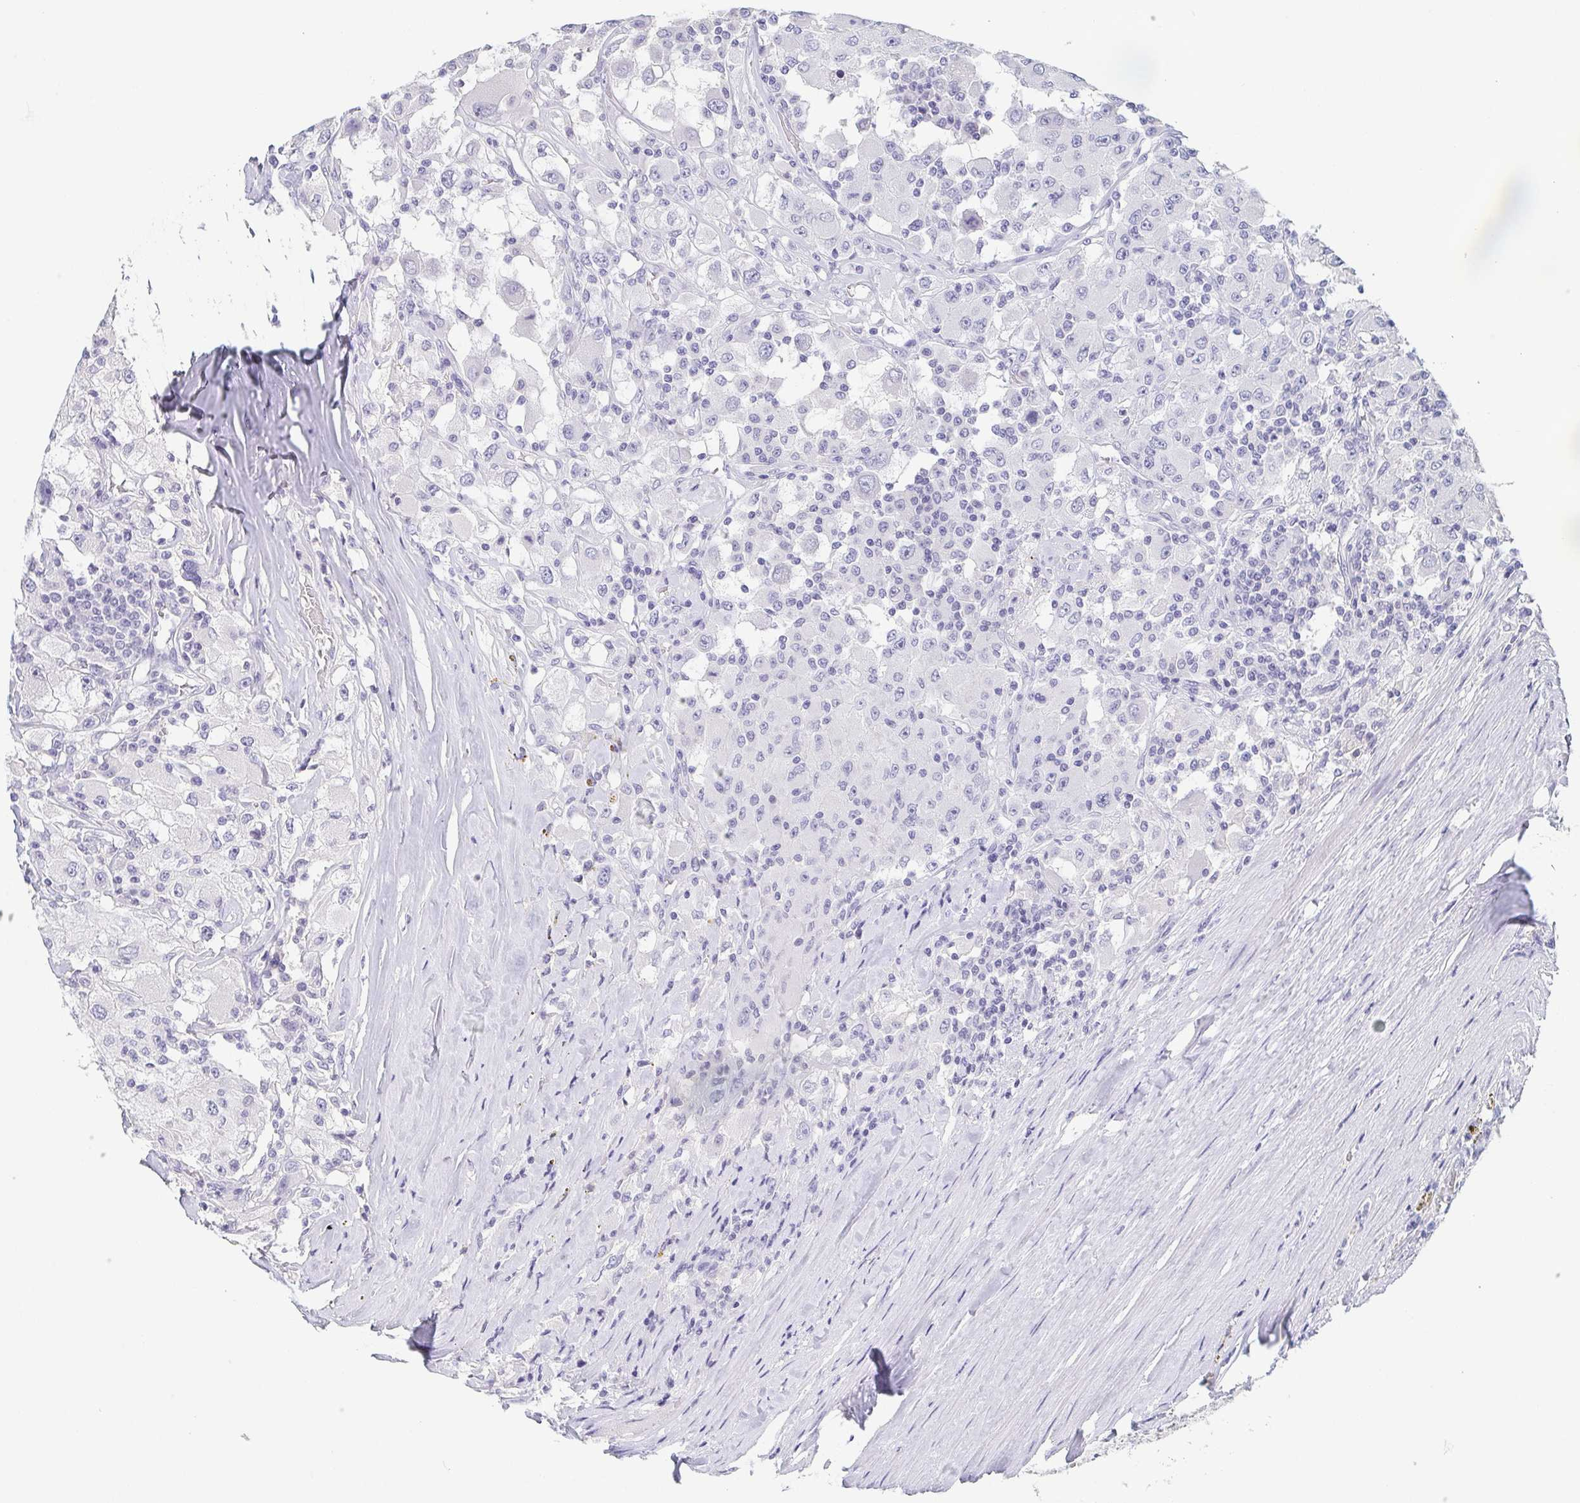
{"staining": {"intensity": "negative", "quantity": "none", "location": "none"}, "tissue": "renal cancer", "cell_type": "Tumor cells", "image_type": "cancer", "snomed": [{"axis": "morphology", "description": "Adenocarcinoma, NOS"}, {"axis": "topography", "description": "Kidney"}], "caption": "IHC micrograph of human renal cancer (adenocarcinoma) stained for a protein (brown), which reveals no expression in tumor cells. The staining is performed using DAB brown chromogen with nuclei counter-stained in using hematoxylin.", "gene": "ITLN1", "patient": {"sex": "female", "age": 67}}